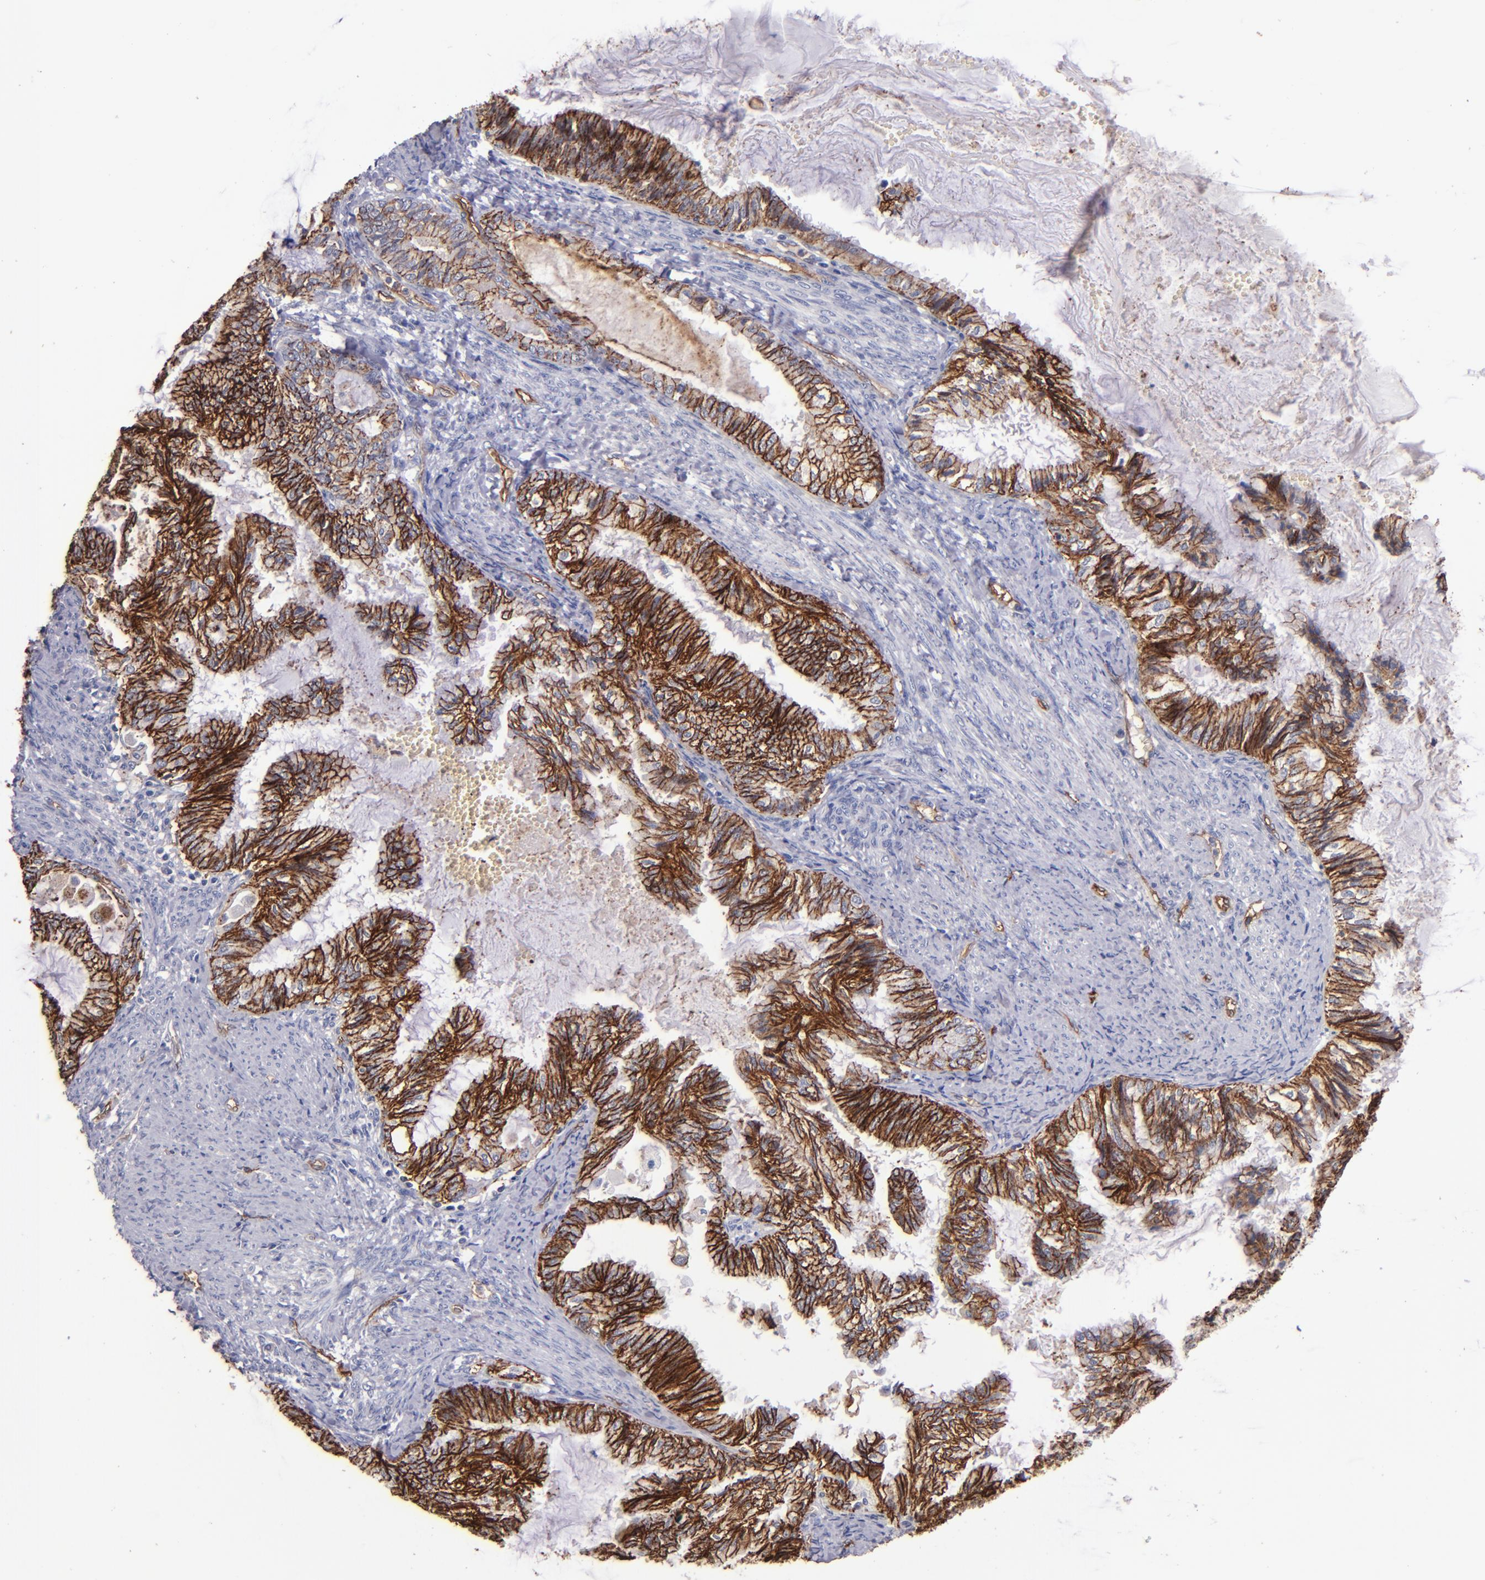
{"staining": {"intensity": "strong", "quantity": ">75%", "location": "cytoplasmic/membranous"}, "tissue": "endometrial cancer", "cell_type": "Tumor cells", "image_type": "cancer", "snomed": [{"axis": "morphology", "description": "Adenocarcinoma, NOS"}, {"axis": "topography", "description": "Endometrium"}], "caption": "A high amount of strong cytoplasmic/membranous expression is seen in approximately >75% of tumor cells in adenocarcinoma (endometrial) tissue. (DAB IHC, brown staining for protein, blue staining for nuclei).", "gene": "CLDN5", "patient": {"sex": "female", "age": 86}}